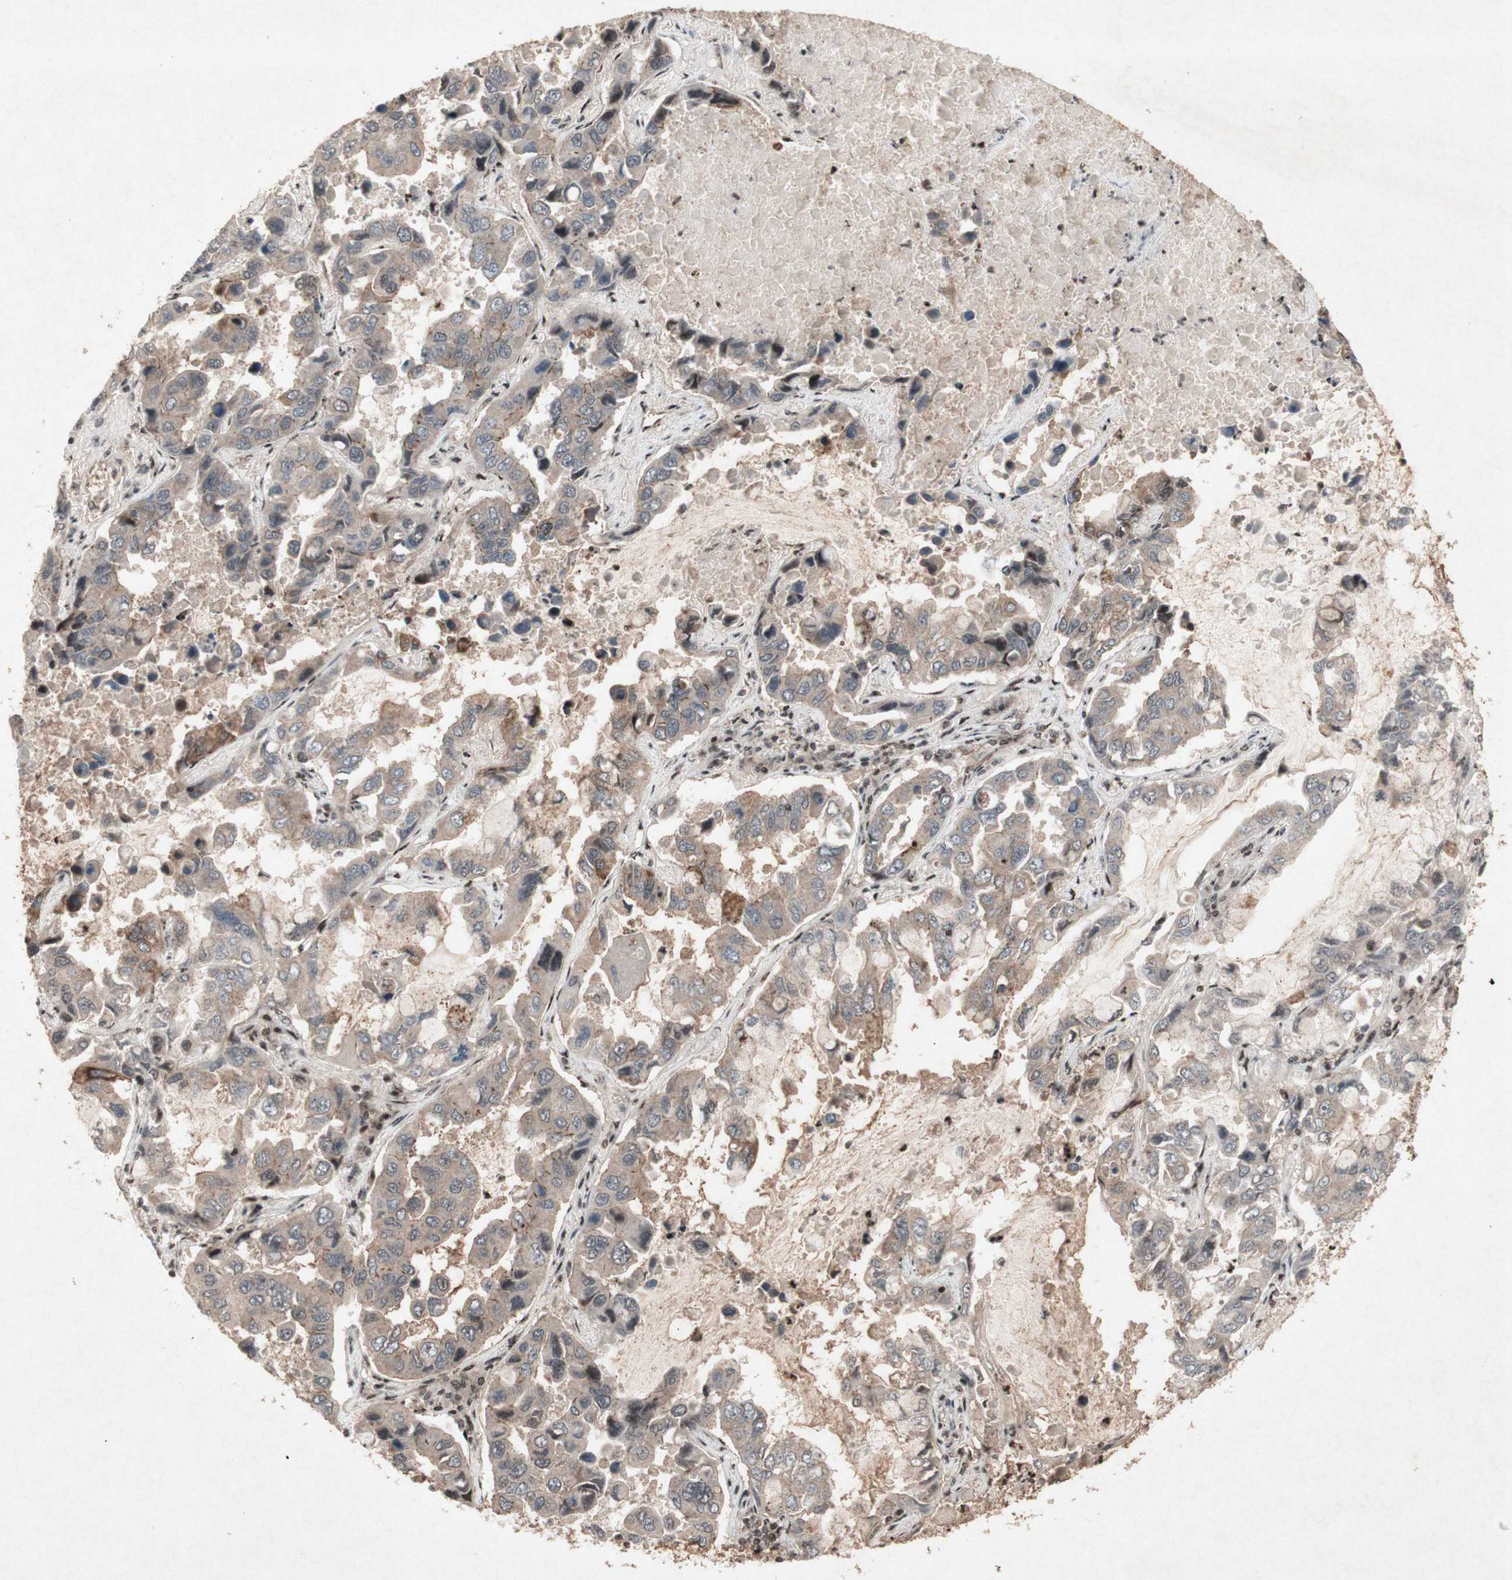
{"staining": {"intensity": "weak", "quantity": ">75%", "location": "cytoplasmic/membranous"}, "tissue": "lung cancer", "cell_type": "Tumor cells", "image_type": "cancer", "snomed": [{"axis": "morphology", "description": "Adenocarcinoma, NOS"}, {"axis": "topography", "description": "Lung"}], "caption": "Immunohistochemistry (IHC) (DAB (3,3'-diaminobenzidine)) staining of human lung adenocarcinoma displays weak cytoplasmic/membranous protein positivity in about >75% of tumor cells. Nuclei are stained in blue.", "gene": "PLXNA1", "patient": {"sex": "male", "age": 64}}